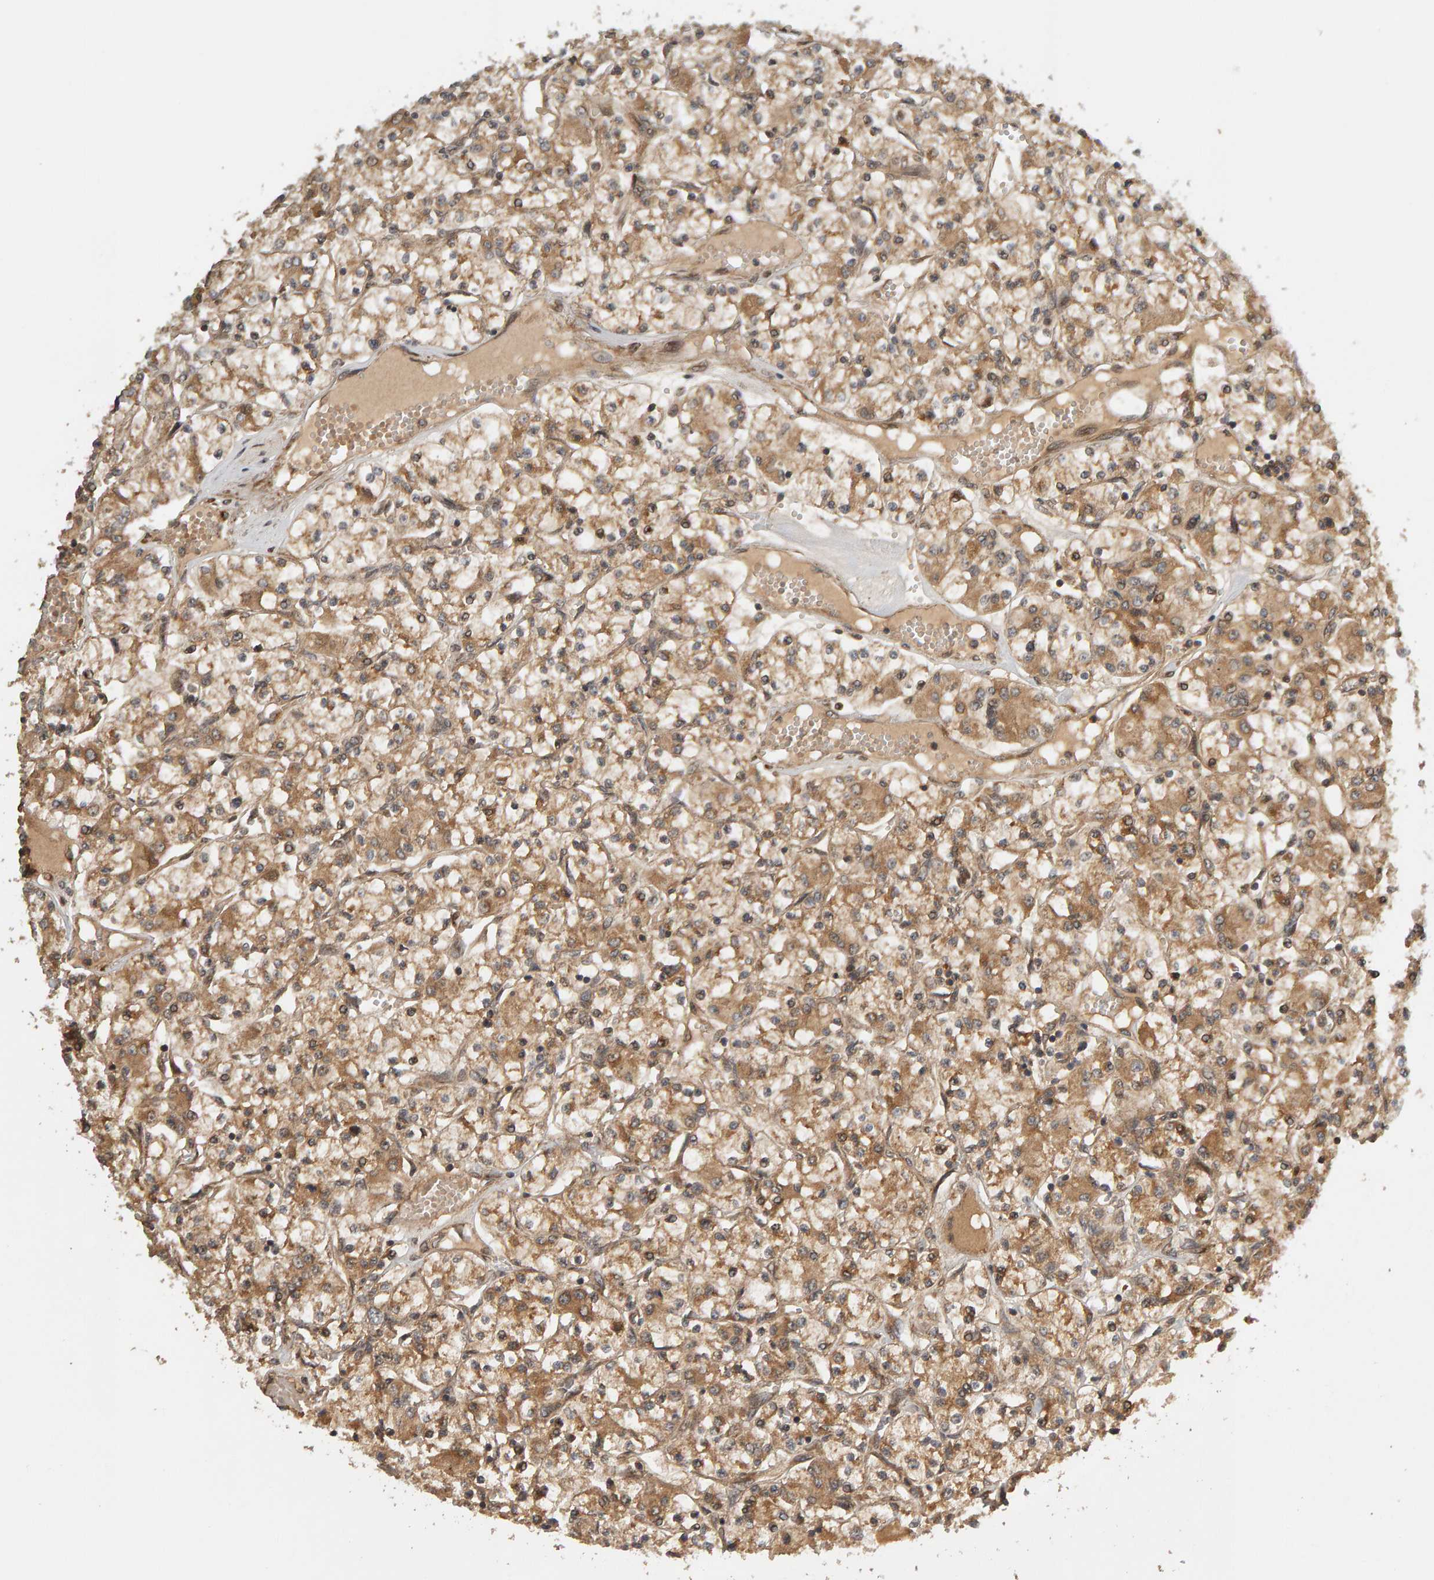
{"staining": {"intensity": "moderate", "quantity": ">75%", "location": "cytoplasmic/membranous"}, "tissue": "renal cancer", "cell_type": "Tumor cells", "image_type": "cancer", "snomed": [{"axis": "morphology", "description": "Adenocarcinoma, NOS"}, {"axis": "topography", "description": "Kidney"}], "caption": "High-power microscopy captured an IHC micrograph of renal cancer (adenocarcinoma), revealing moderate cytoplasmic/membranous positivity in about >75% of tumor cells. Nuclei are stained in blue.", "gene": "ZFAND1", "patient": {"sex": "female", "age": 59}}